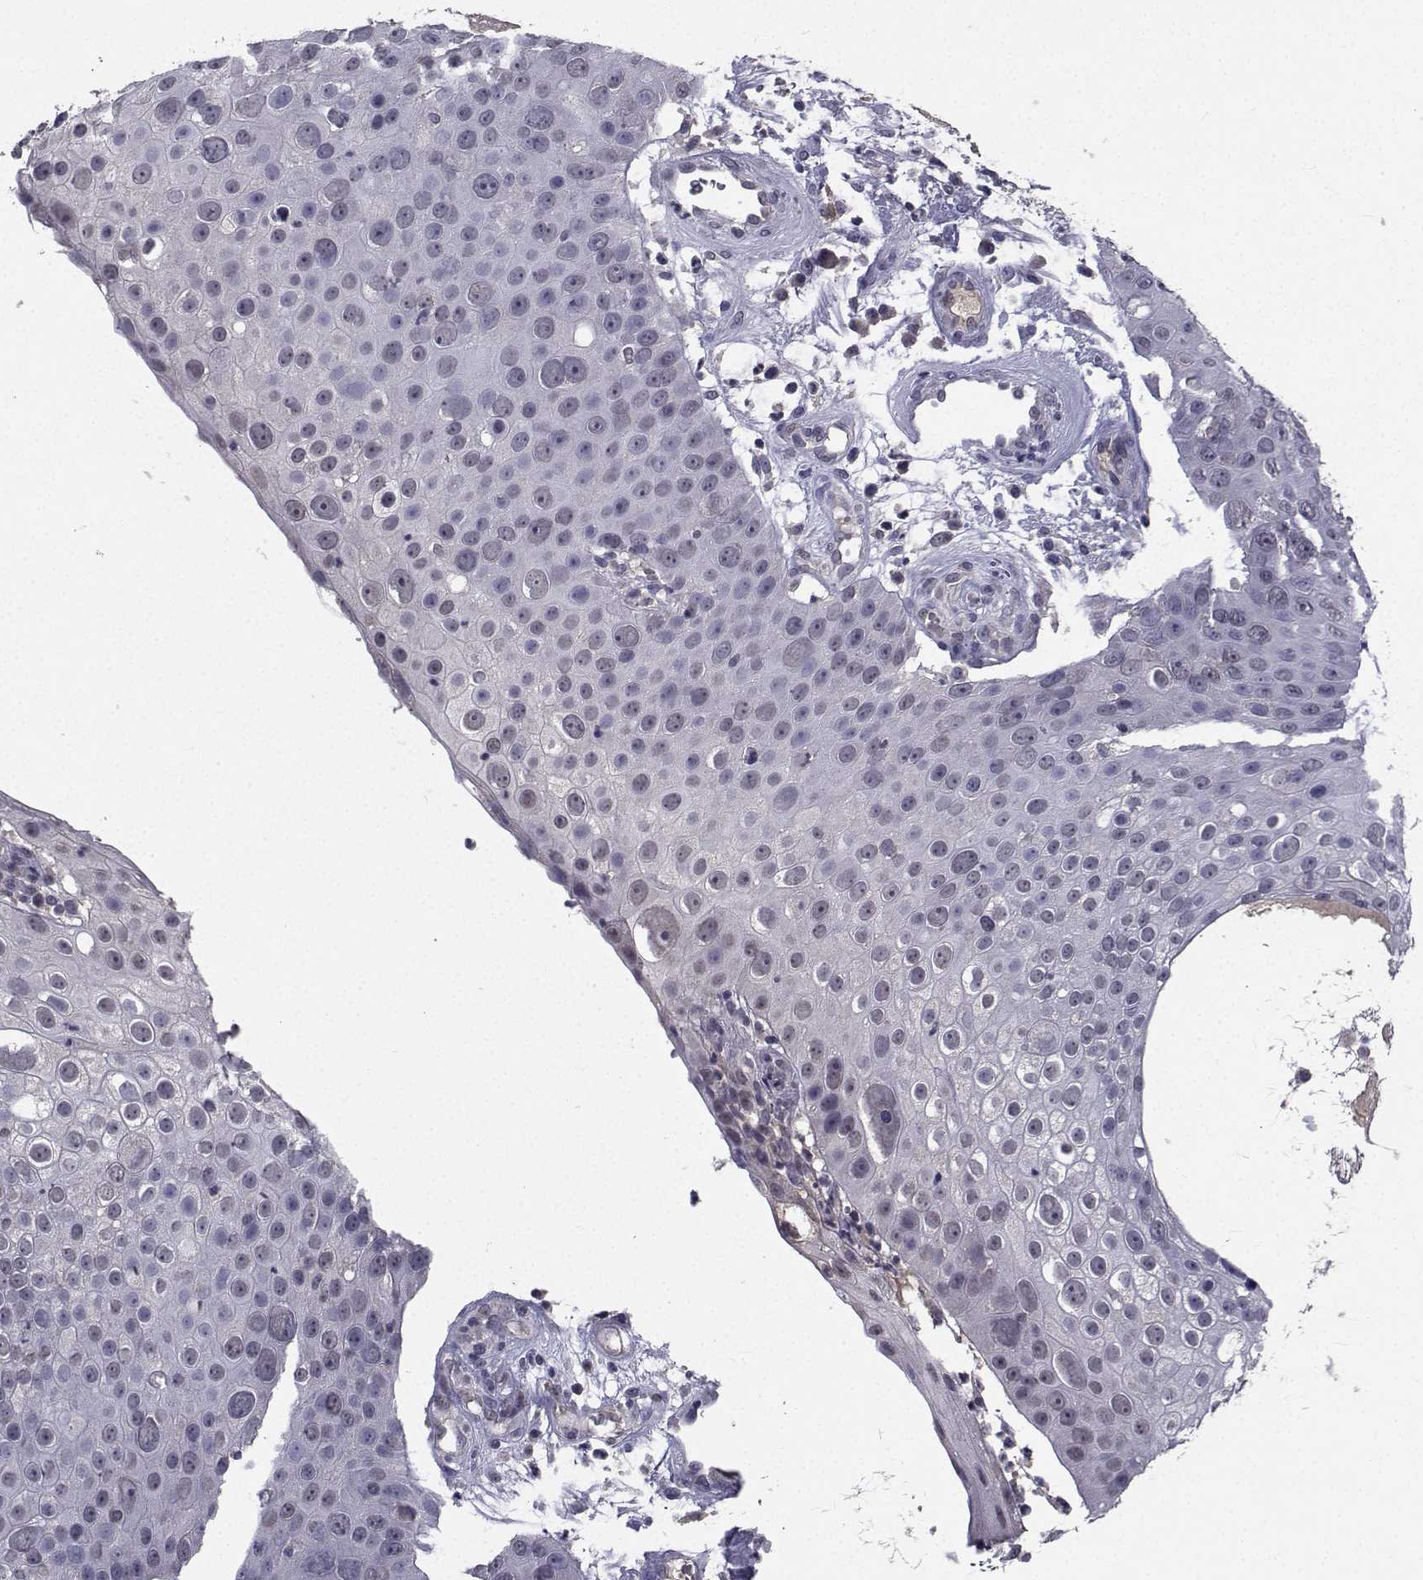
{"staining": {"intensity": "negative", "quantity": "none", "location": "none"}, "tissue": "skin cancer", "cell_type": "Tumor cells", "image_type": "cancer", "snomed": [{"axis": "morphology", "description": "Squamous cell carcinoma, NOS"}, {"axis": "topography", "description": "Skin"}], "caption": "Image shows no significant protein positivity in tumor cells of squamous cell carcinoma (skin). (Stains: DAB IHC with hematoxylin counter stain, Microscopy: brightfield microscopy at high magnification).", "gene": "CYP2S1", "patient": {"sex": "male", "age": 71}}